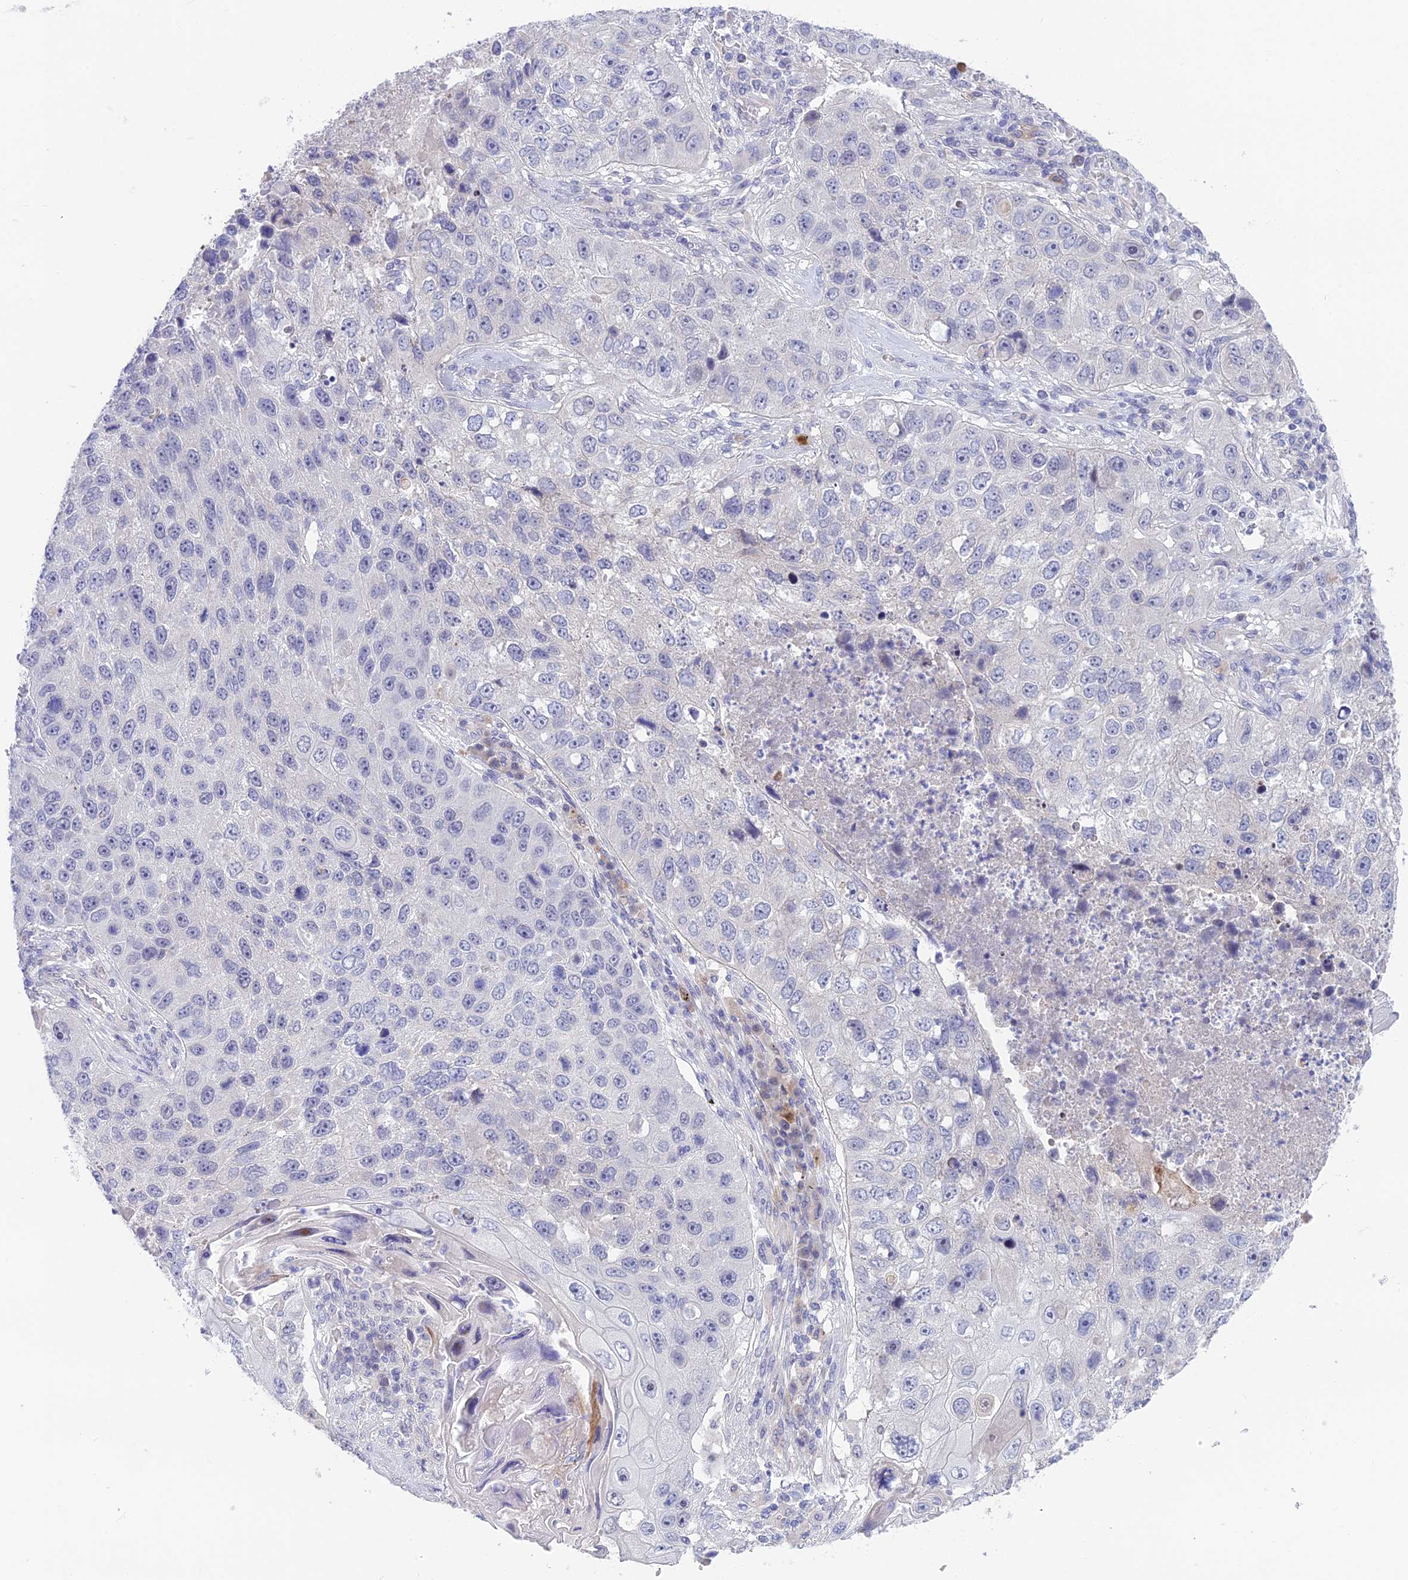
{"staining": {"intensity": "negative", "quantity": "none", "location": "none"}, "tissue": "lung cancer", "cell_type": "Tumor cells", "image_type": "cancer", "snomed": [{"axis": "morphology", "description": "Squamous cell carcinoma, NOS"}, {"axis": "topography", "description": "Lung"}], "caption": "Tumor cells are negative for protein expression in human lung cancer (squamous cell carcinoma).", "gene": "SNTN", "patient": {"sex": "male", "age": 61}}